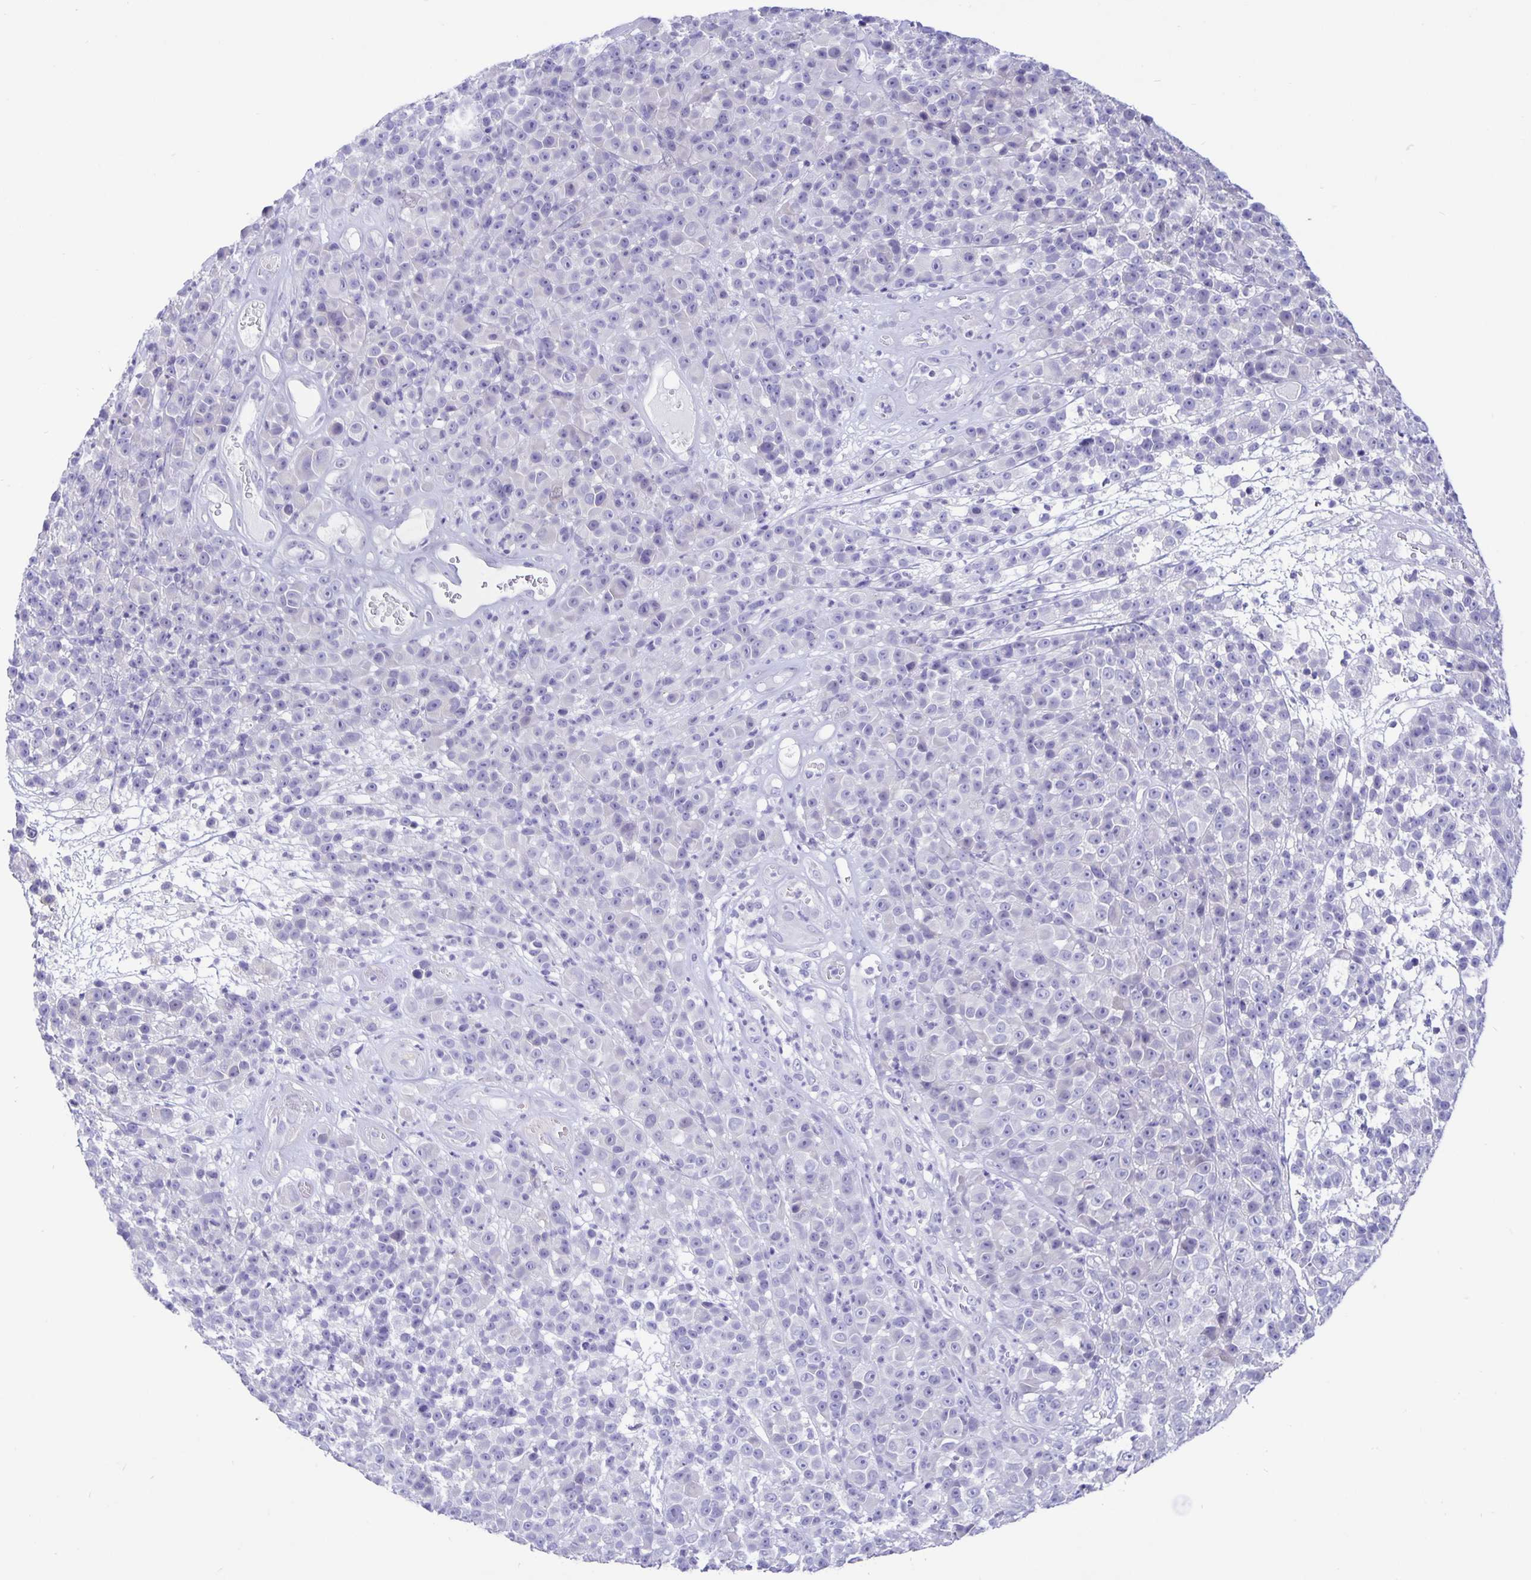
{"staining": {"intensity": "negative", "quantity": "none", "location": "none"}, "tissue": "melanoma", "cell_type": "Tumor cells", "image_type": "cancer", "snomed": [{"axis": "morphology", "description": "Malignant melanoma, NOS"}, {"axis": "topography", "description": "Skin"}, {"axis": "topography", "description": "Skin of back"}], "caption": "Protein analysis of melanoma exhibits no significant staining in tumor cells.", "gene": "ERMN", "patient": {"sex": "male", "age": 91}}